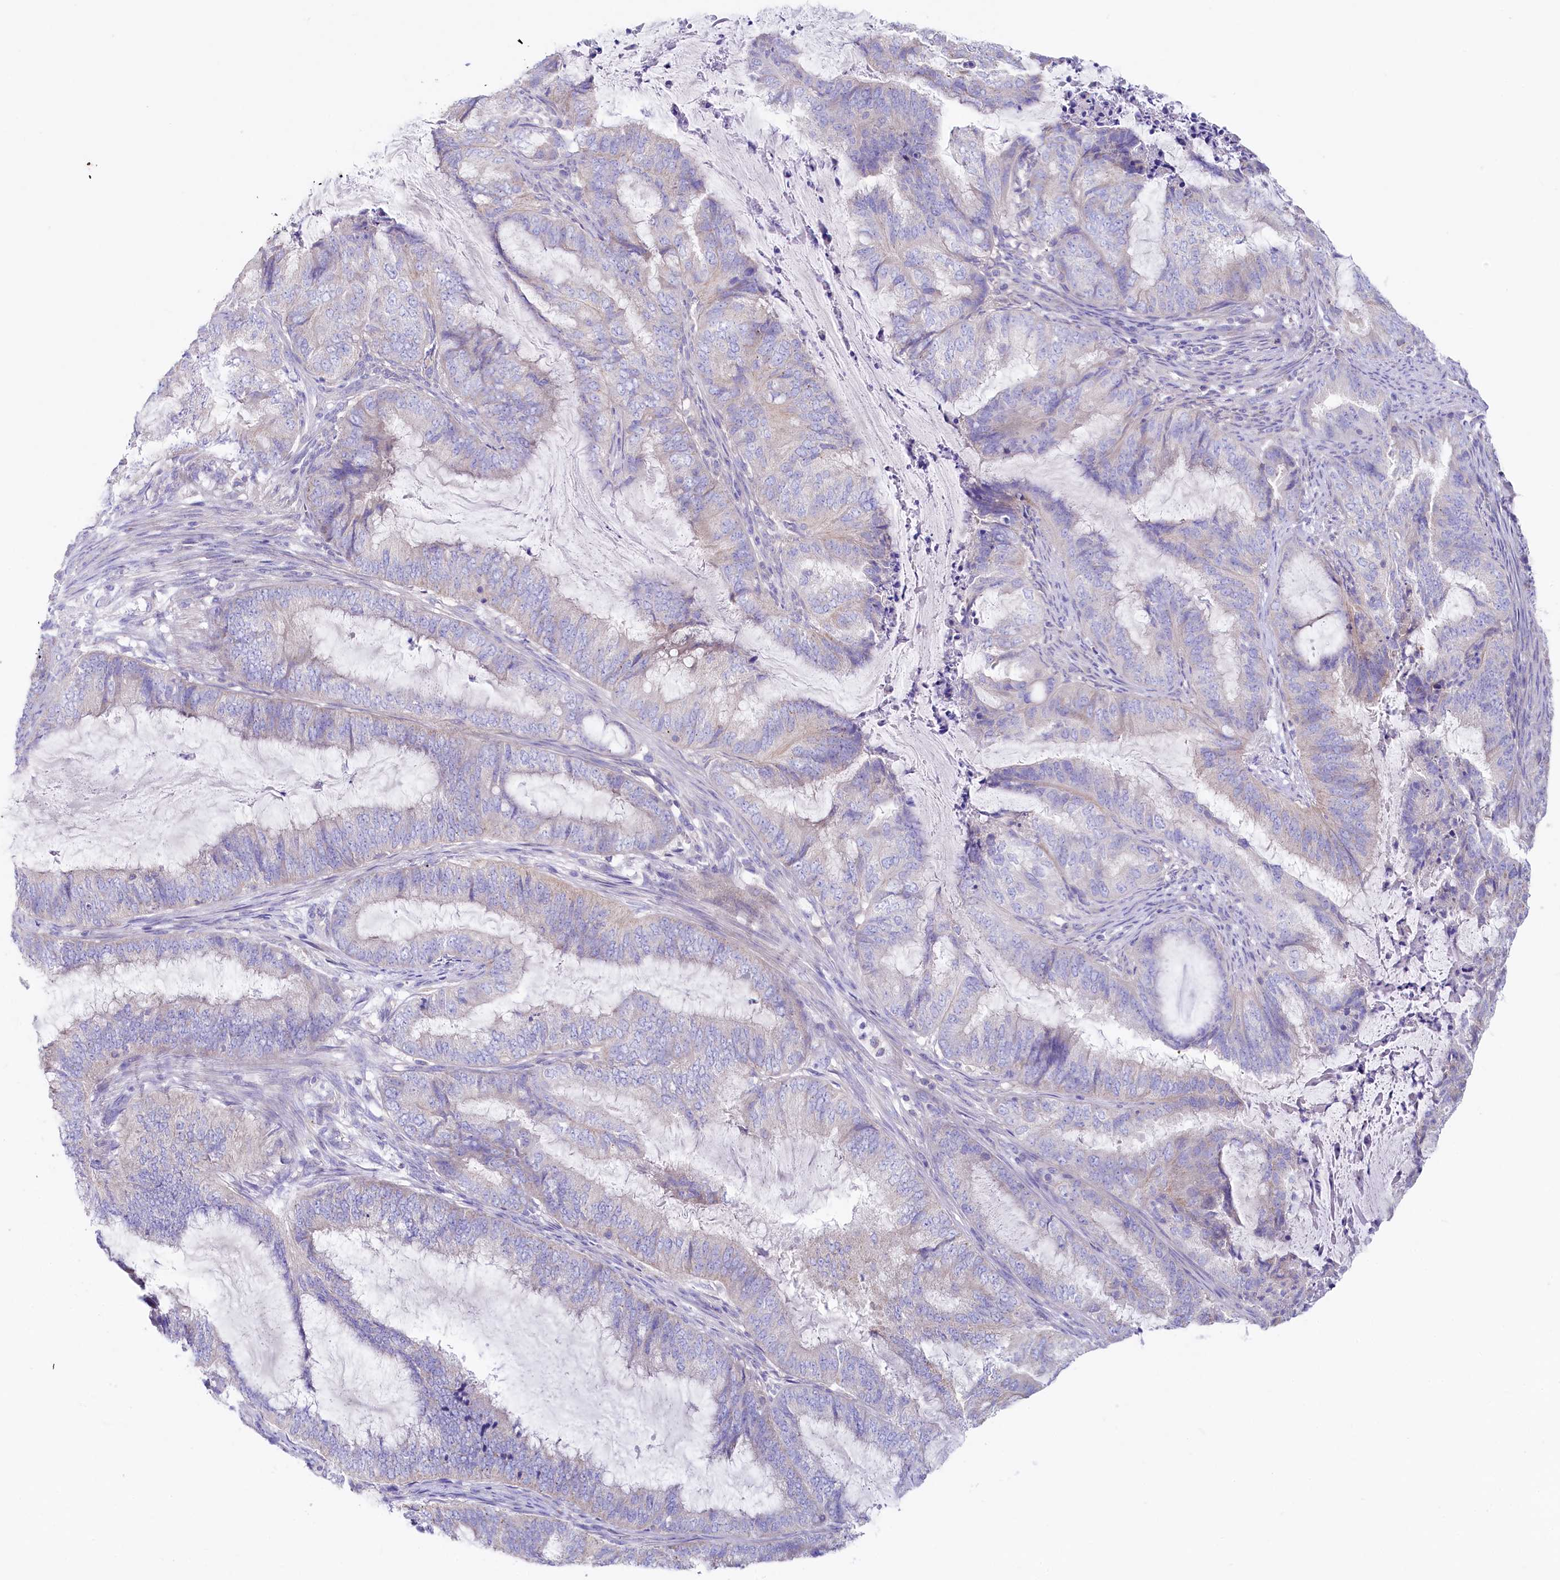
{"staining": {"intensity": "negative", "quantity": "none", "location": "none"}, "tissue": "endometrial cancer", "cell_type": "Tumor cells", "image_type": "cancer", "snomed": [{"axis": "morphology", "description": "Adenocarcinoma, NOS"}, {"axis": "topography", "description": "Endometrium"}], "caption": "The image displays no significant staining in tumor cells of adenocarcinoma (endometrial).", "gene": "VPS26B", "patient": {"sex": "female", "age": 51}}